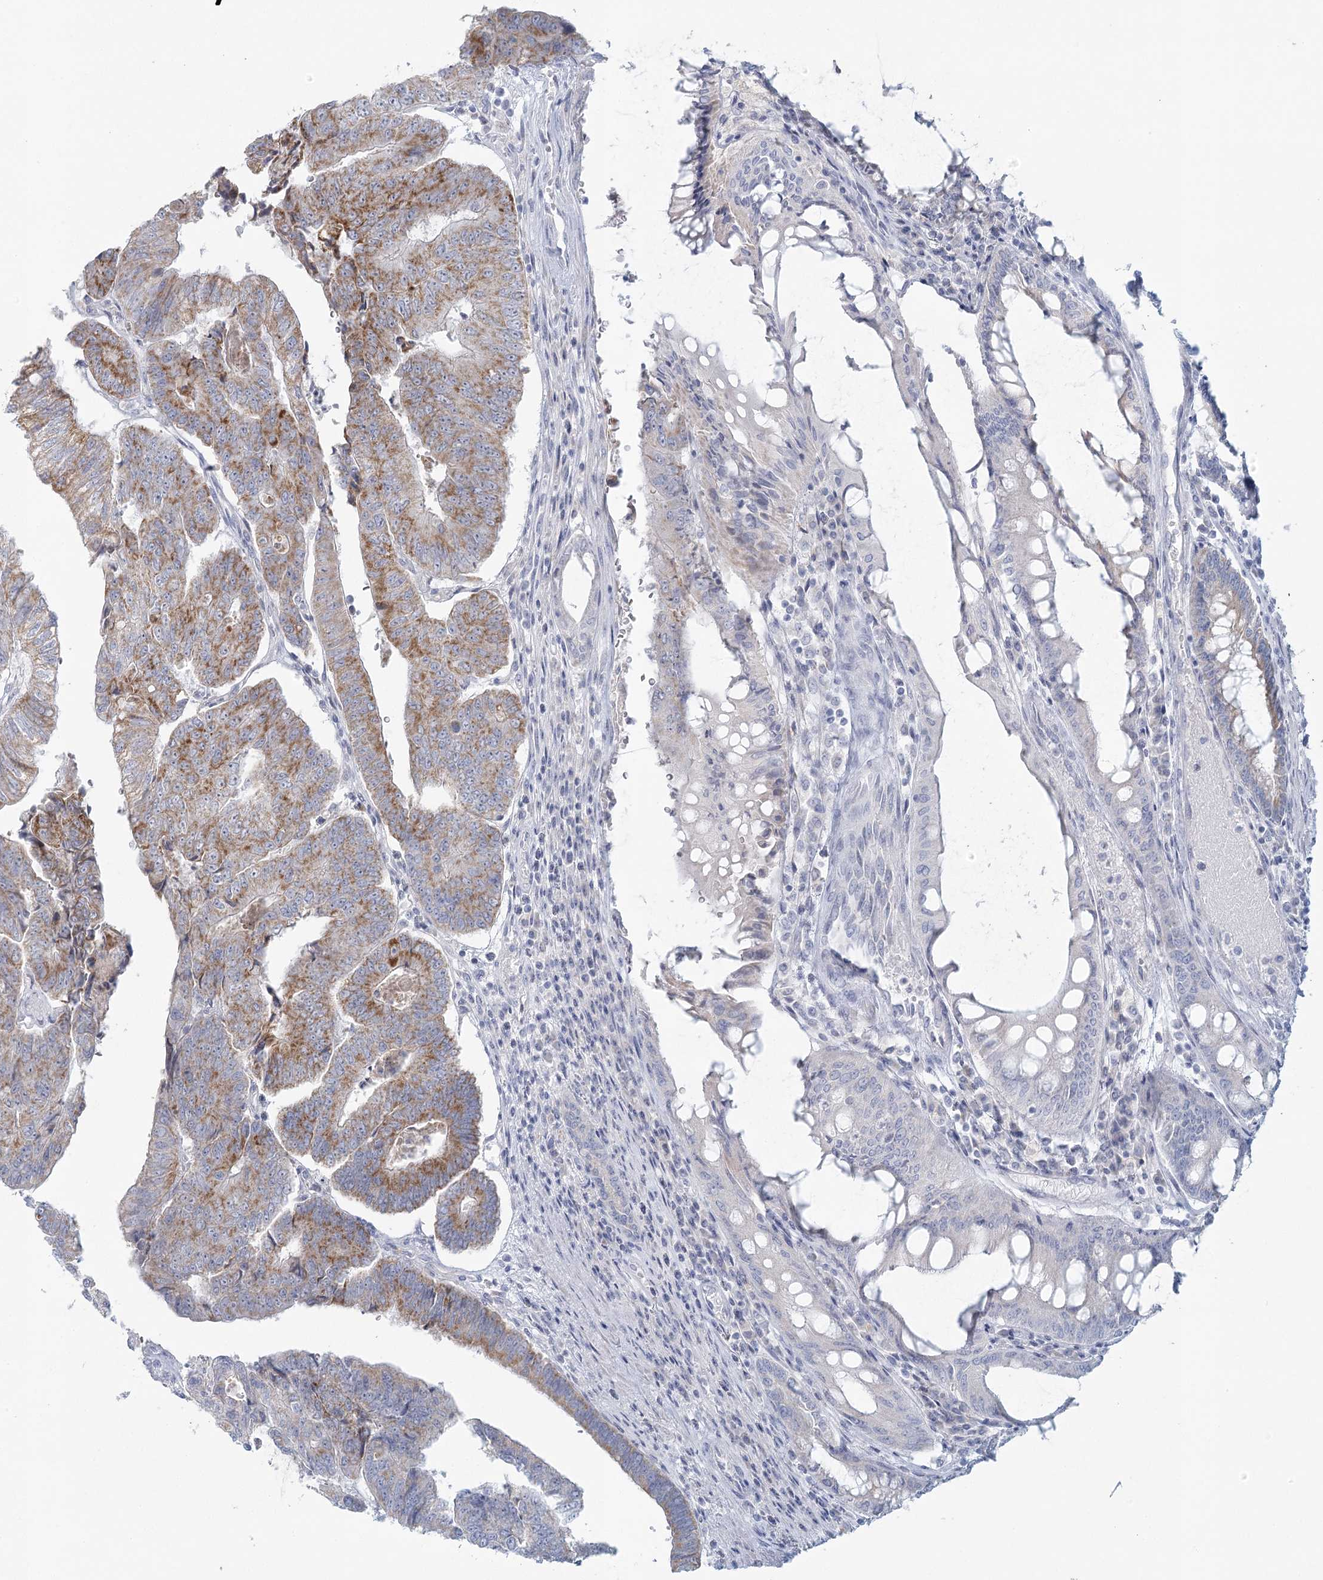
{"staining": {"intensity": "moderate", "quantity": ">75%", "location": "cytoplasmic/membranous"}, "tissue": "colorectal cancer", "cell_type": "Tumor cells", "image_type": "cancer", "snomed": [{"axis": "morphology", "description": "Adenocarcinoma, NOS"}, {"axis": "topography", "description": "Colon"}], "caption": "Immunohistochemistry image of human colorectal adenocarcinoma stained for a protein (brown), which exhibits medium levels of moderate cytoplasmic/membranous staining in approximately >75% of tumor cells.", "gene": "BPHL", "patient": {"sex": "female", "age": 67}}